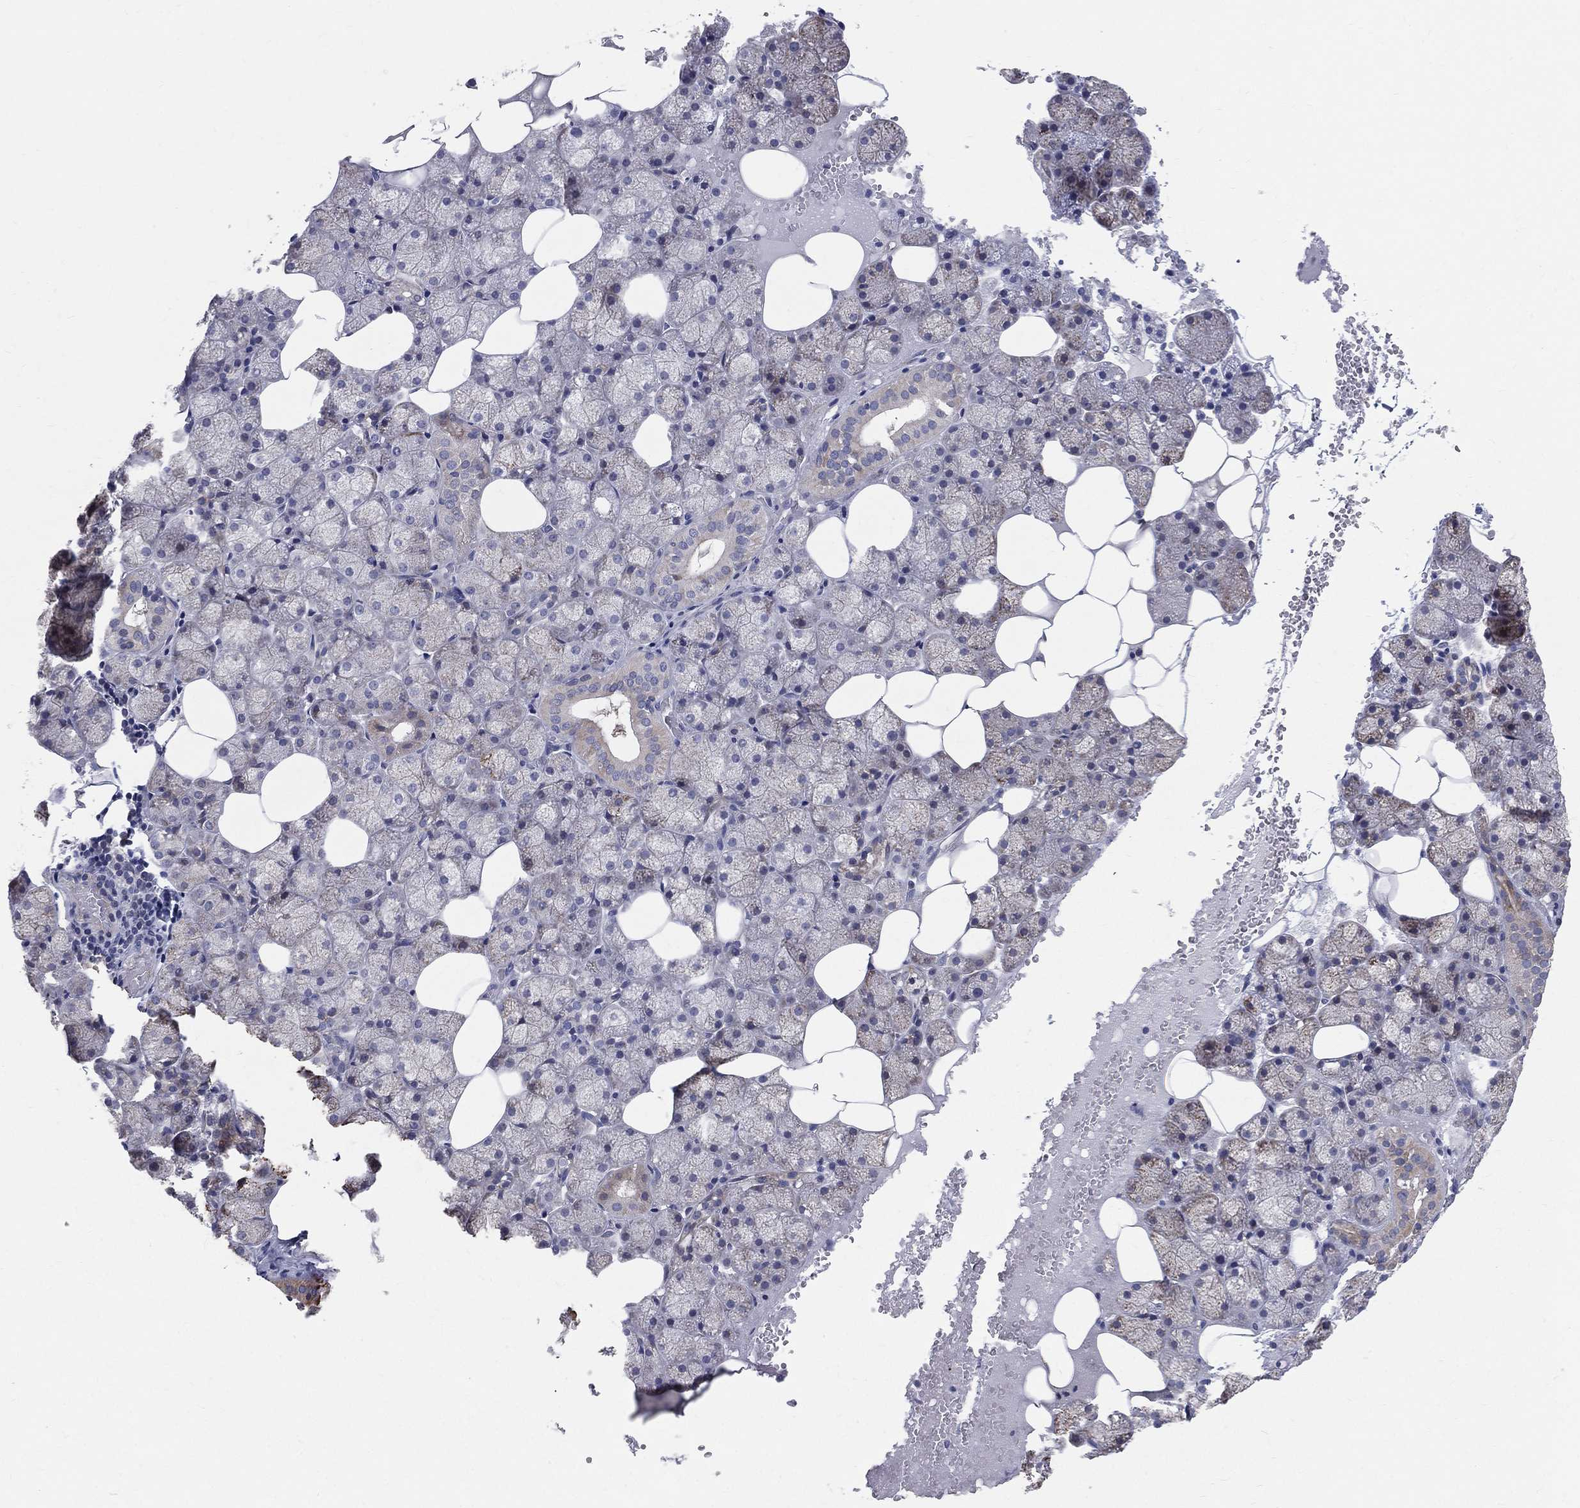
{"staining": {"intensity": "moderate", "quantity": "<25%", "location": "cytoplasmic/membranous"}, "tissue": "salivary gland", "cell_type": "Glandular cells", "image_type": "normal", "snomed": [{"axis": "morphology", "description": "Normal tissue, NOS"}, {"axis": "topography", "description": "Salivary gland"}], "caption": "Protein staining by immunohistochemistry exhibits moderate cytoplasmic/membranous positivity in about <25% of glandular cells in benign salivary gland.", "gene": "POMZP3", "patient": {"sex": "male", "age": 38}}